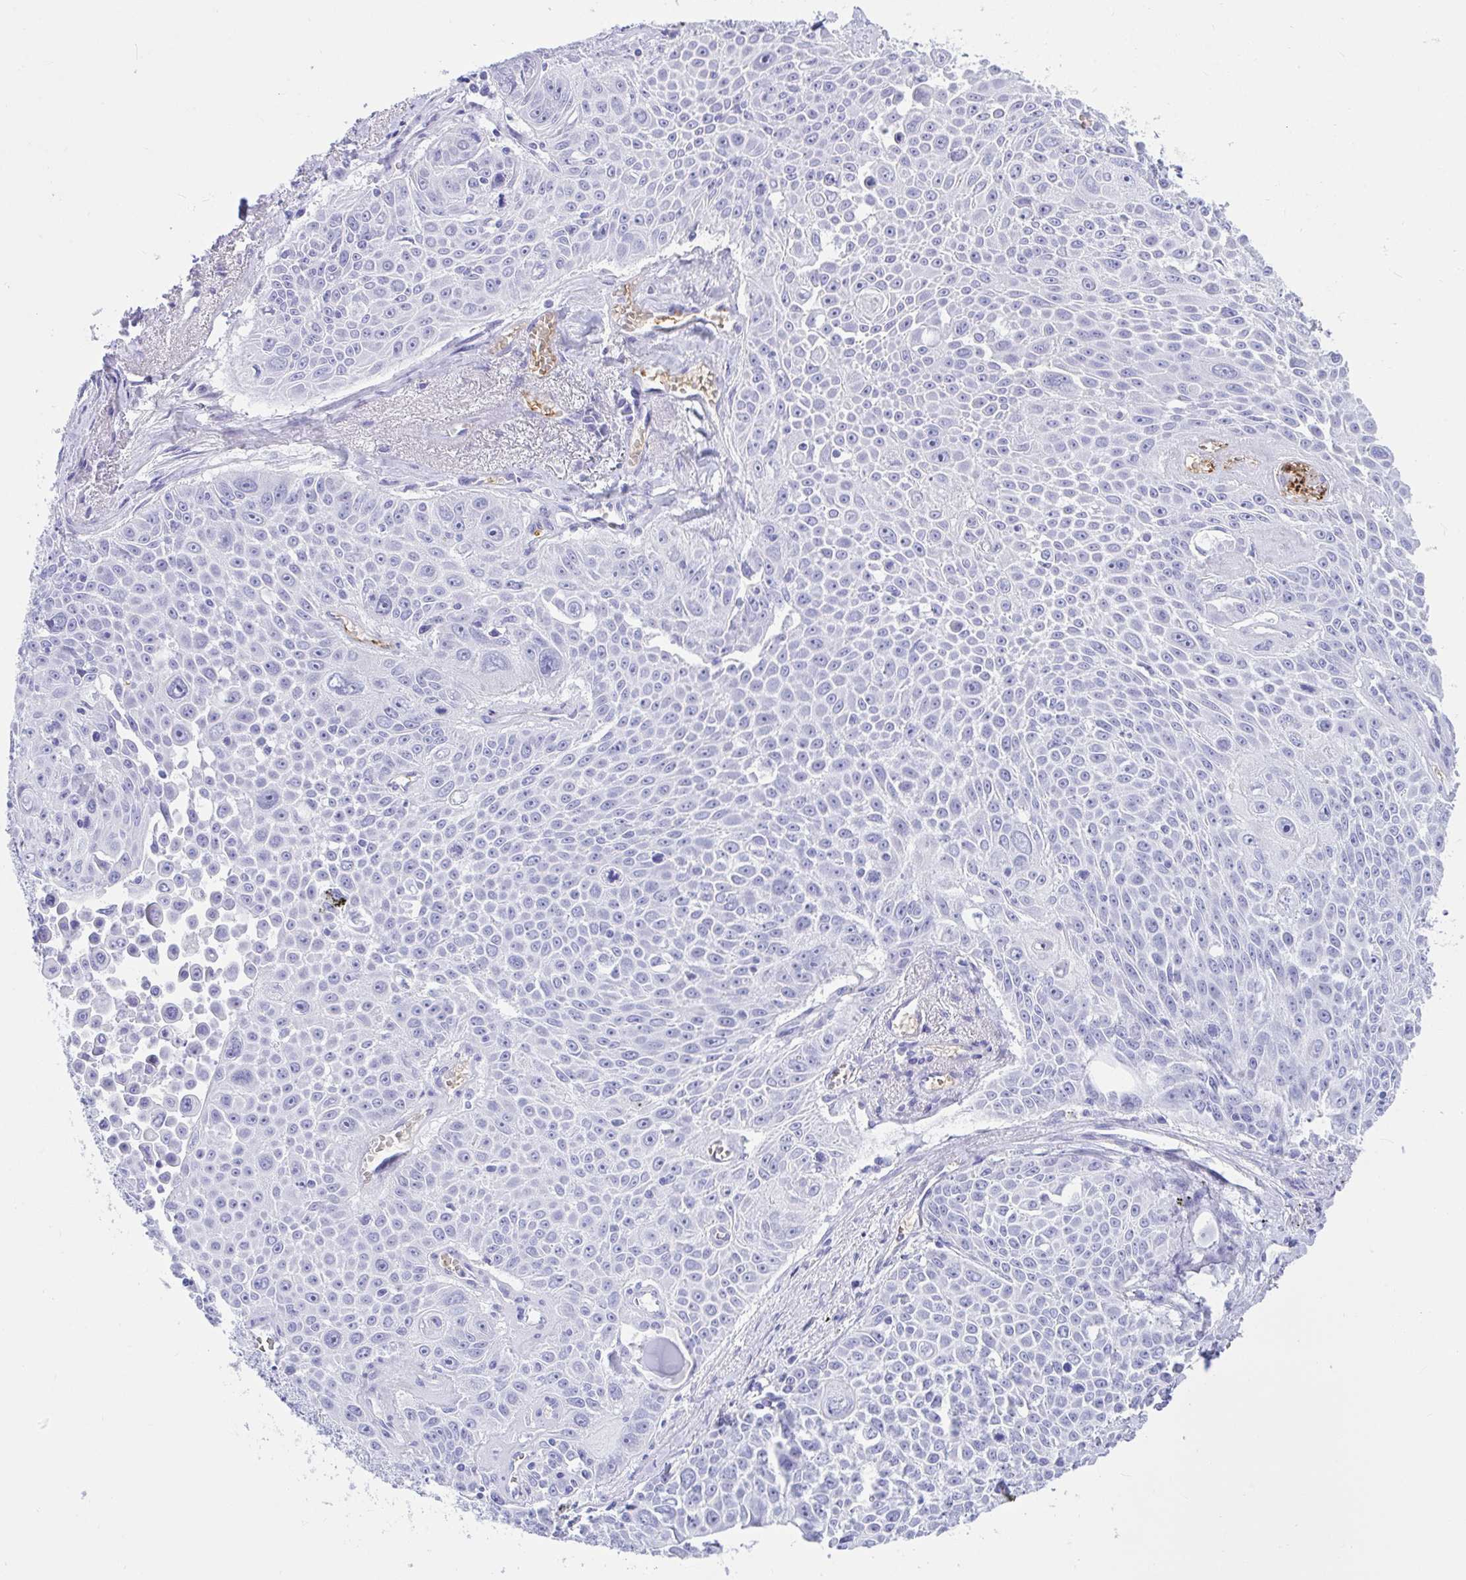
{"staining": {"intensity": "negative", "quantity": "none", "location": "none"}, "tissue": "lung cancer", "cell_type": "Tumor cells", "image_type": "cancer", "snomed": [{"axis": "morphology", "description": "Squamous cell carcinoma, NOS"}, {"axis": "morphology", "description": "Squamous cell carcinoma, metastatic, NOS"}, {"axis": "topography", "description": "Lymph node"}, {"axis": "topography", "description": "Lung"}], "caption": "This histopathology image is of lung cancer (squamous cell carcinoma) stained with immunohistochemistry to label a protein in brown with the nuclei are counter-stained blue. There is no staining in tumor cells.", "gene": "ANK1", "patient": {"sex": "female", "age": 62}}